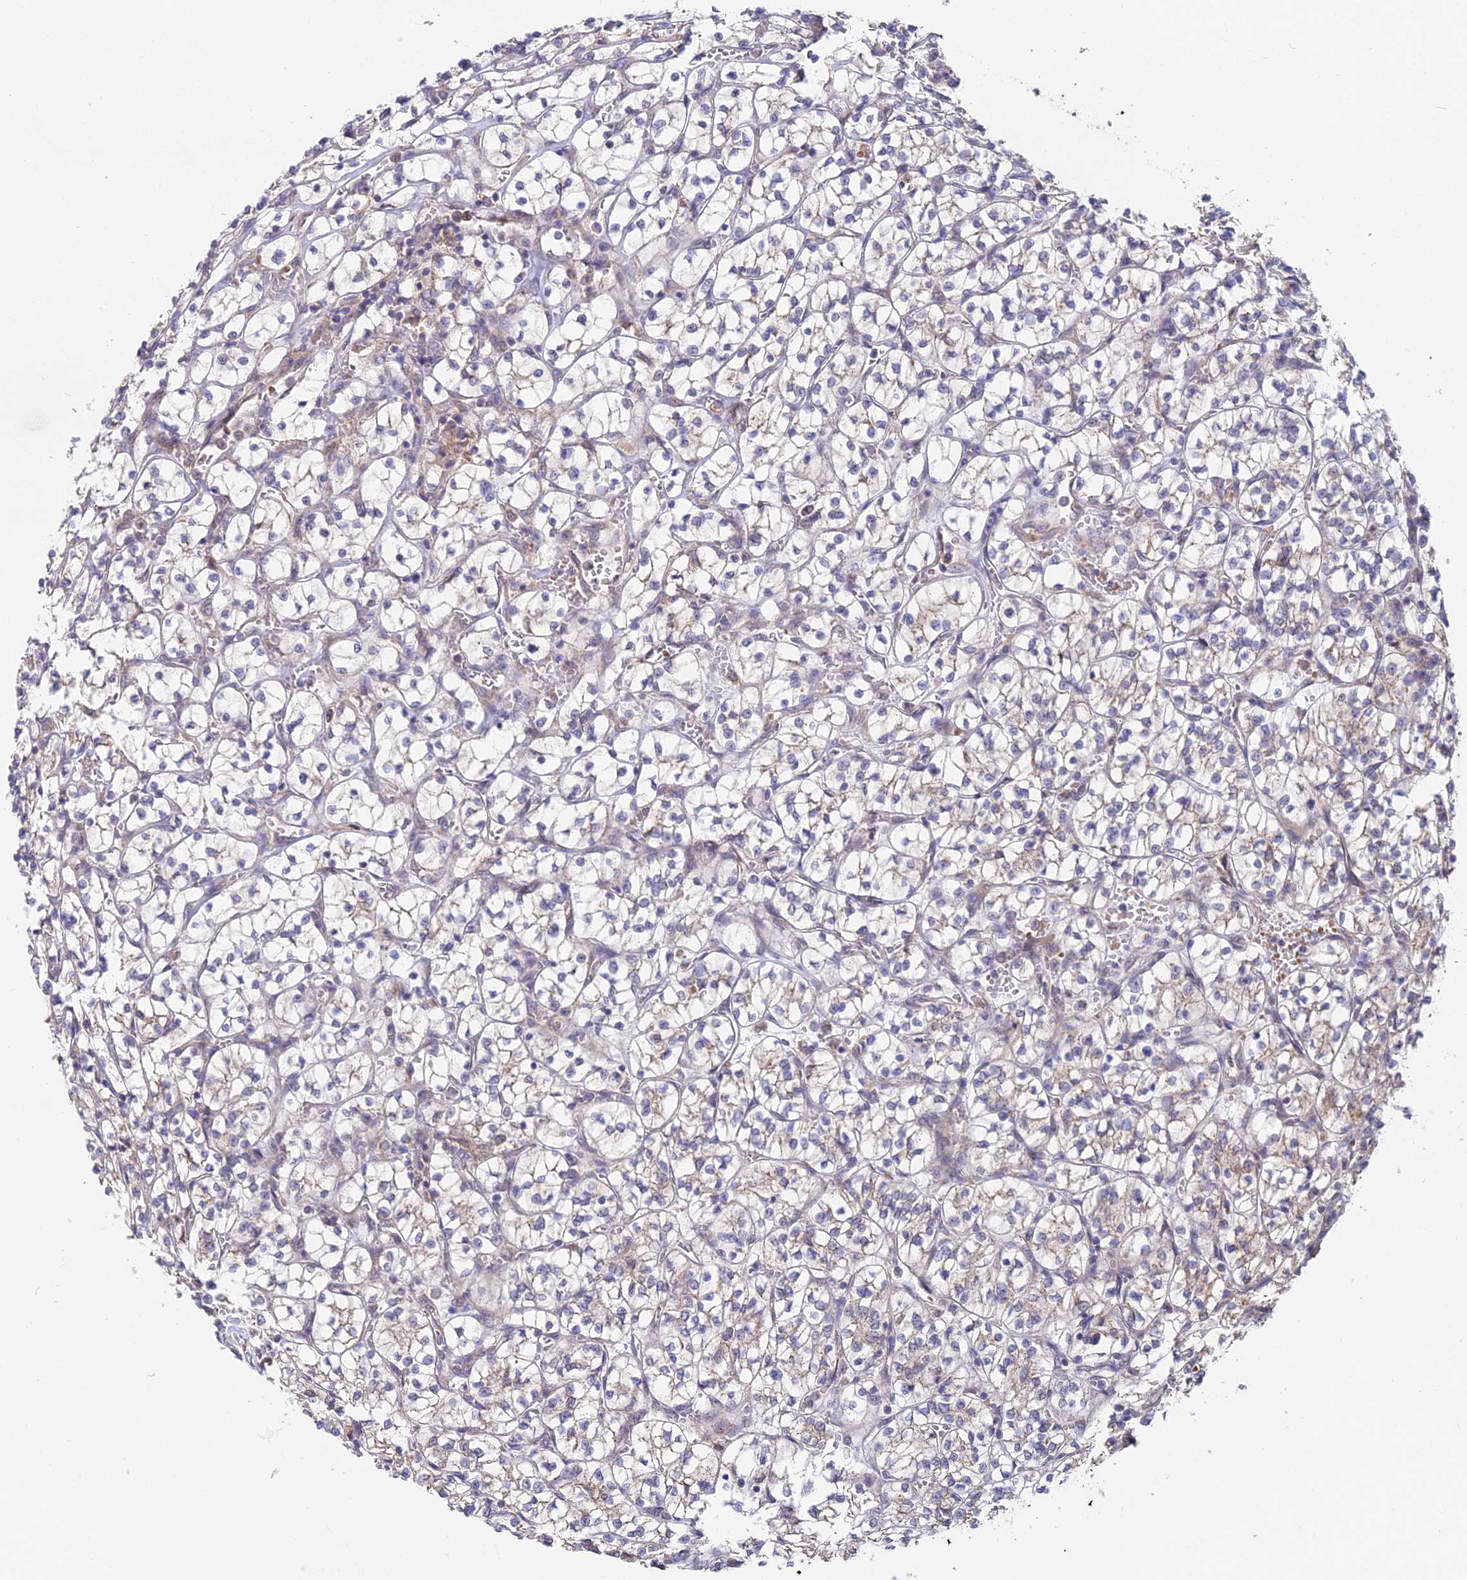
{"staining": {"intensity": "weak", "quantity": "<25%", "location": "cytoplasmic/membranous"}, "tissue": "renal cancer", "cell_type": "Tumor cells", "image_type": "cancer", "snomed": [{"axis": "morphology", "description": "Adenocarcinoma, NOS"}, {"axis": "topography", "description": "Kidney"}], "caption": "This photomicrograph is of renal cancer (adenocarcinoma) stained with IHC to label a protein in brown with the nuclei are counter-stained blue. There is no expression in tumor cells. The staining was performed using DAB (3,3'-diaminobenzidine) to visualize the protein expression in brown, while the nuclei were stained in blue with hematoxylin (Magnification: 20x).", "gene": "WDR43", "patient": {"sex": "female", "age": 64}}